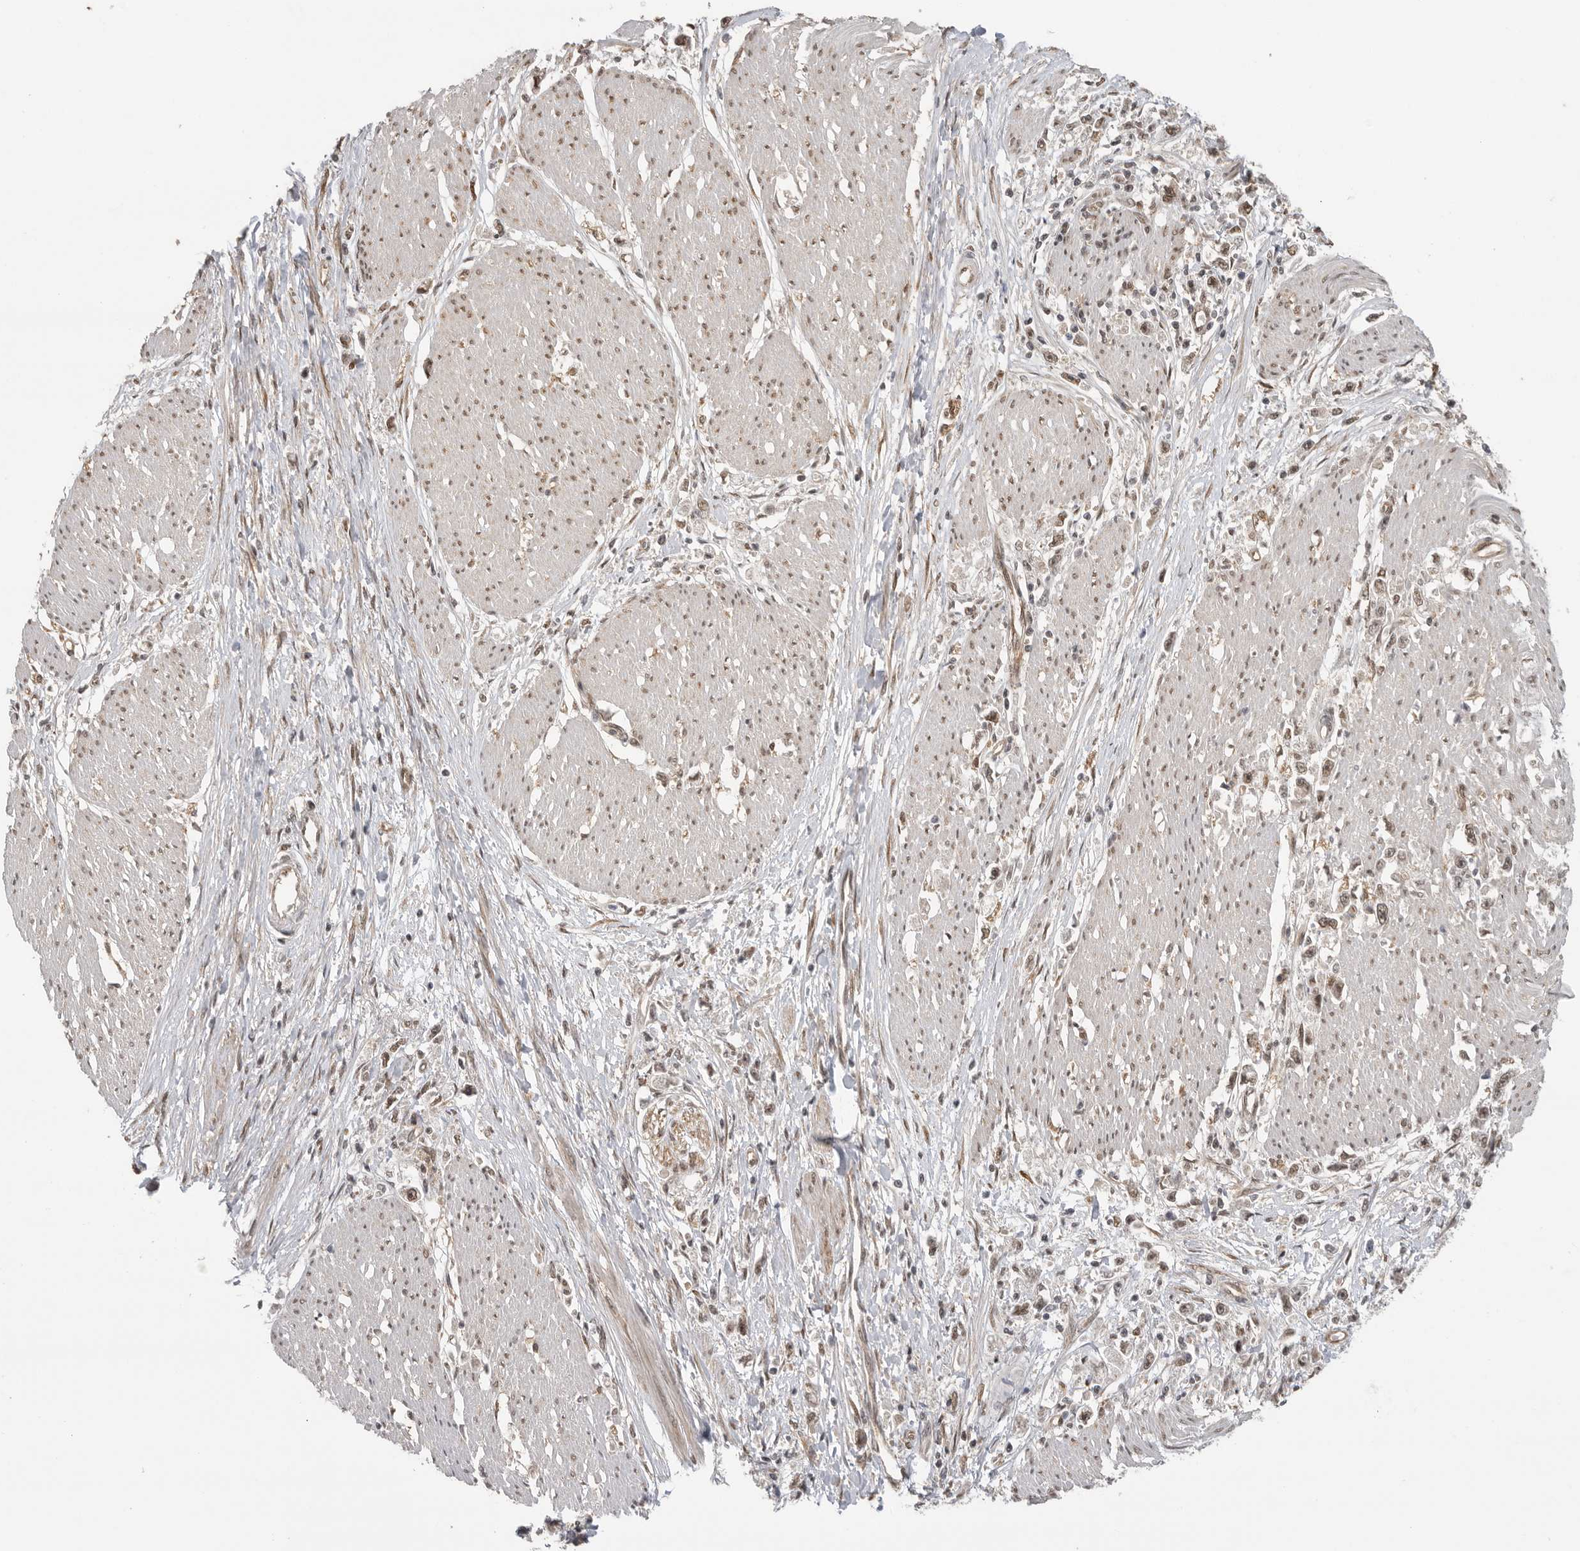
{"staining": {"intensity": "weak", "quantity": ">75%", "location": "nuclear"}, "tissue": "stomach cancer", "cell_type": "Tumor cells", "image_type": "cancer", "snomed": [{"axis": "morphology", "description": "Adenocarcinoma, NOS"}, {"axis": "topography", "description": "Stomach"}], "caption": "IHC micrograph of human adenocarcinoma (stomach) stained for a protein (brown), which reveals low levels of weak nuclear staining in approximately >75% of tumor cells.", "gene": "VPS50", "patient": {"sex": "female", "age": 59}}